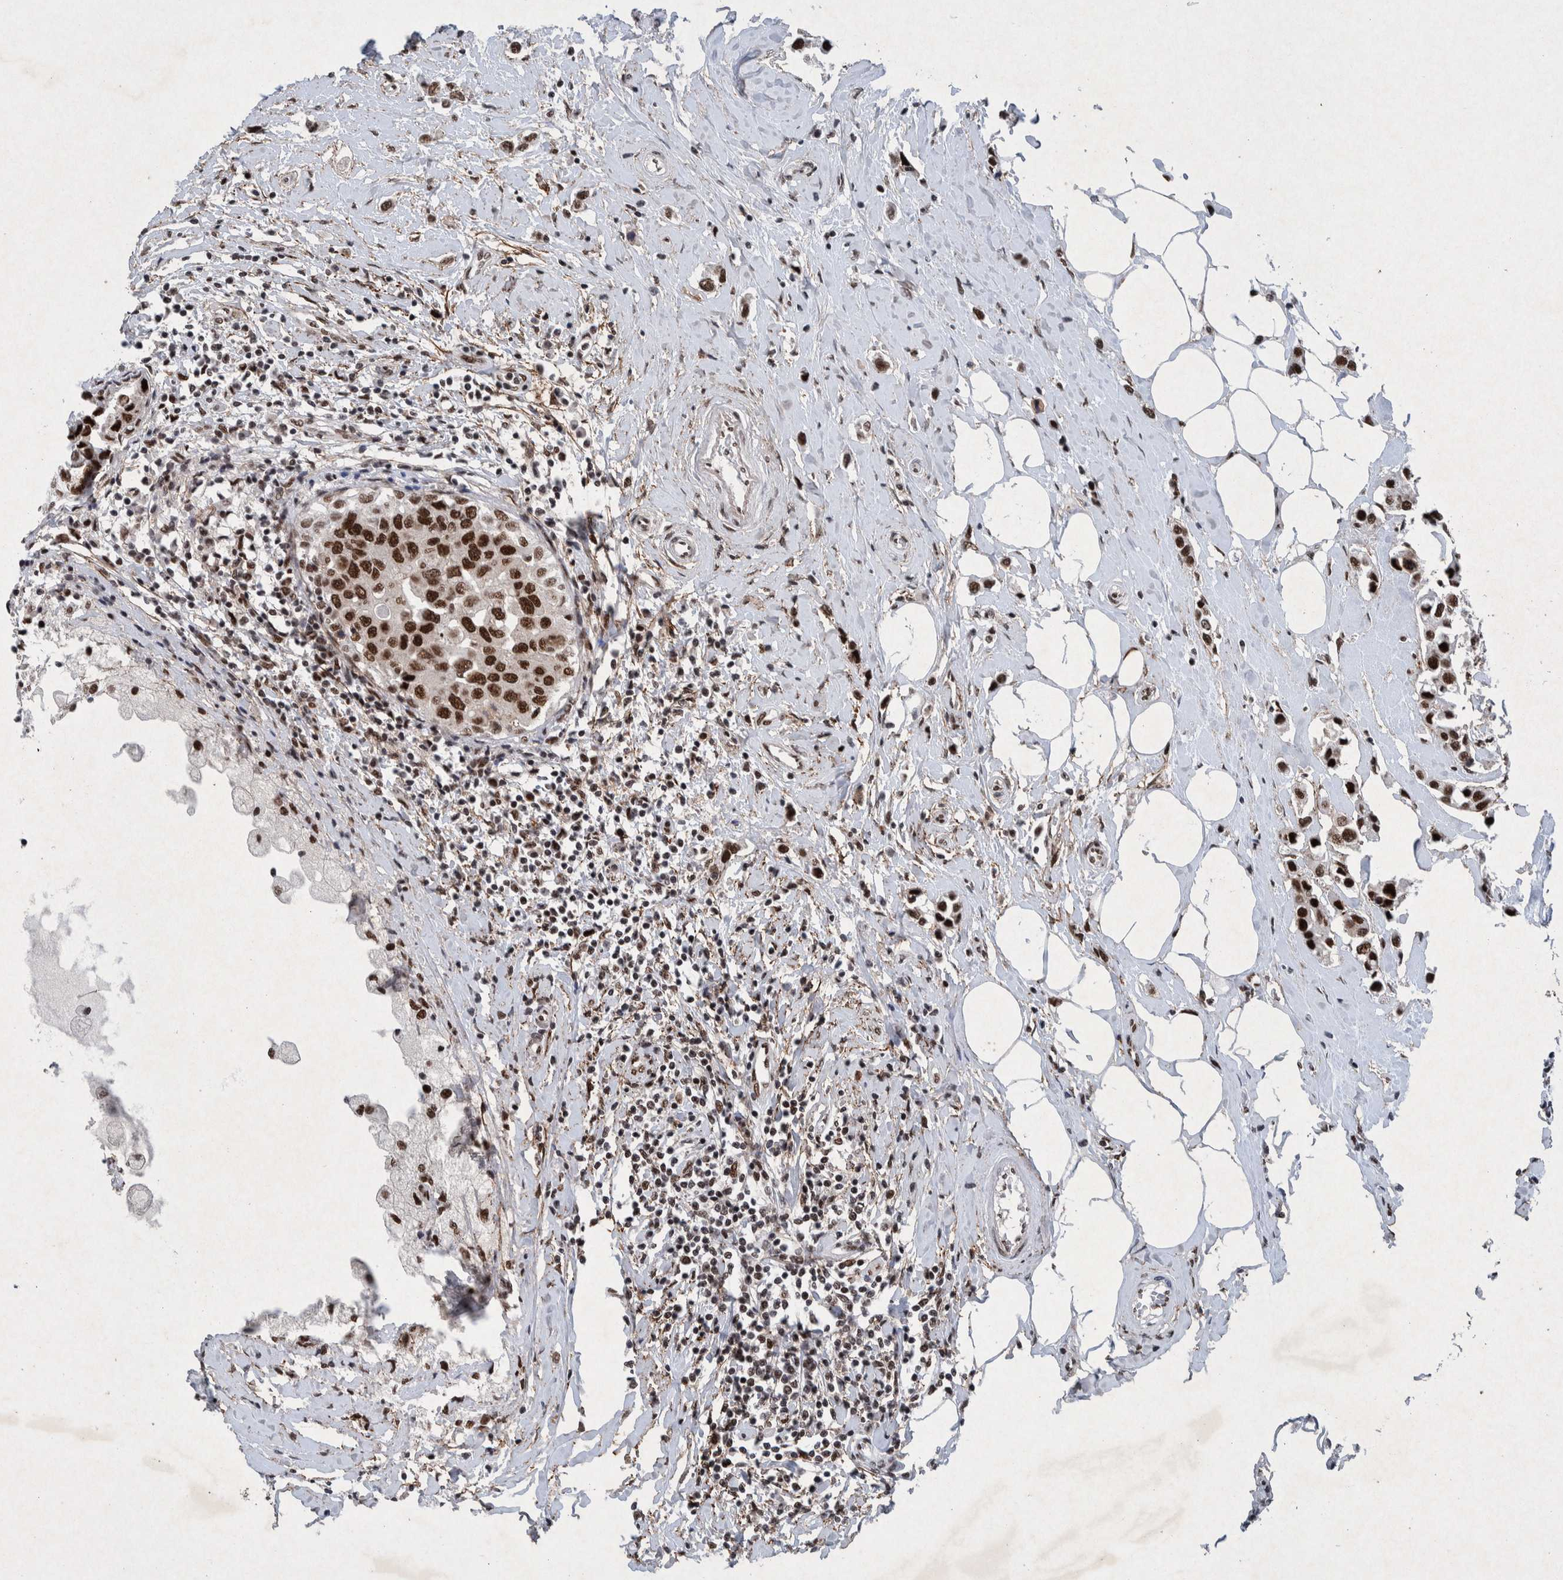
{"staining": {"intensity": "strong", "quantity": ">75%", "location": "nuclear"}, "tissue": "breast cancer", "cell_type": "Tumor cells", "image_type": "cancer", "snomed": [{"axis": "morphology", "description": "Normal tissue, NOS"}, {"axis": "morphology", "description": "Duct carcinoma"}, {"axis": "topography", "description": "Breast"}], "caption": "Immunohistochemical staining of breast infiltrating ductal carcinoma displays strong nuclear protein expression in about >75% of tumor cells.", "gene": "TAF10", "patient": {"sex": "female", "age": 50}}